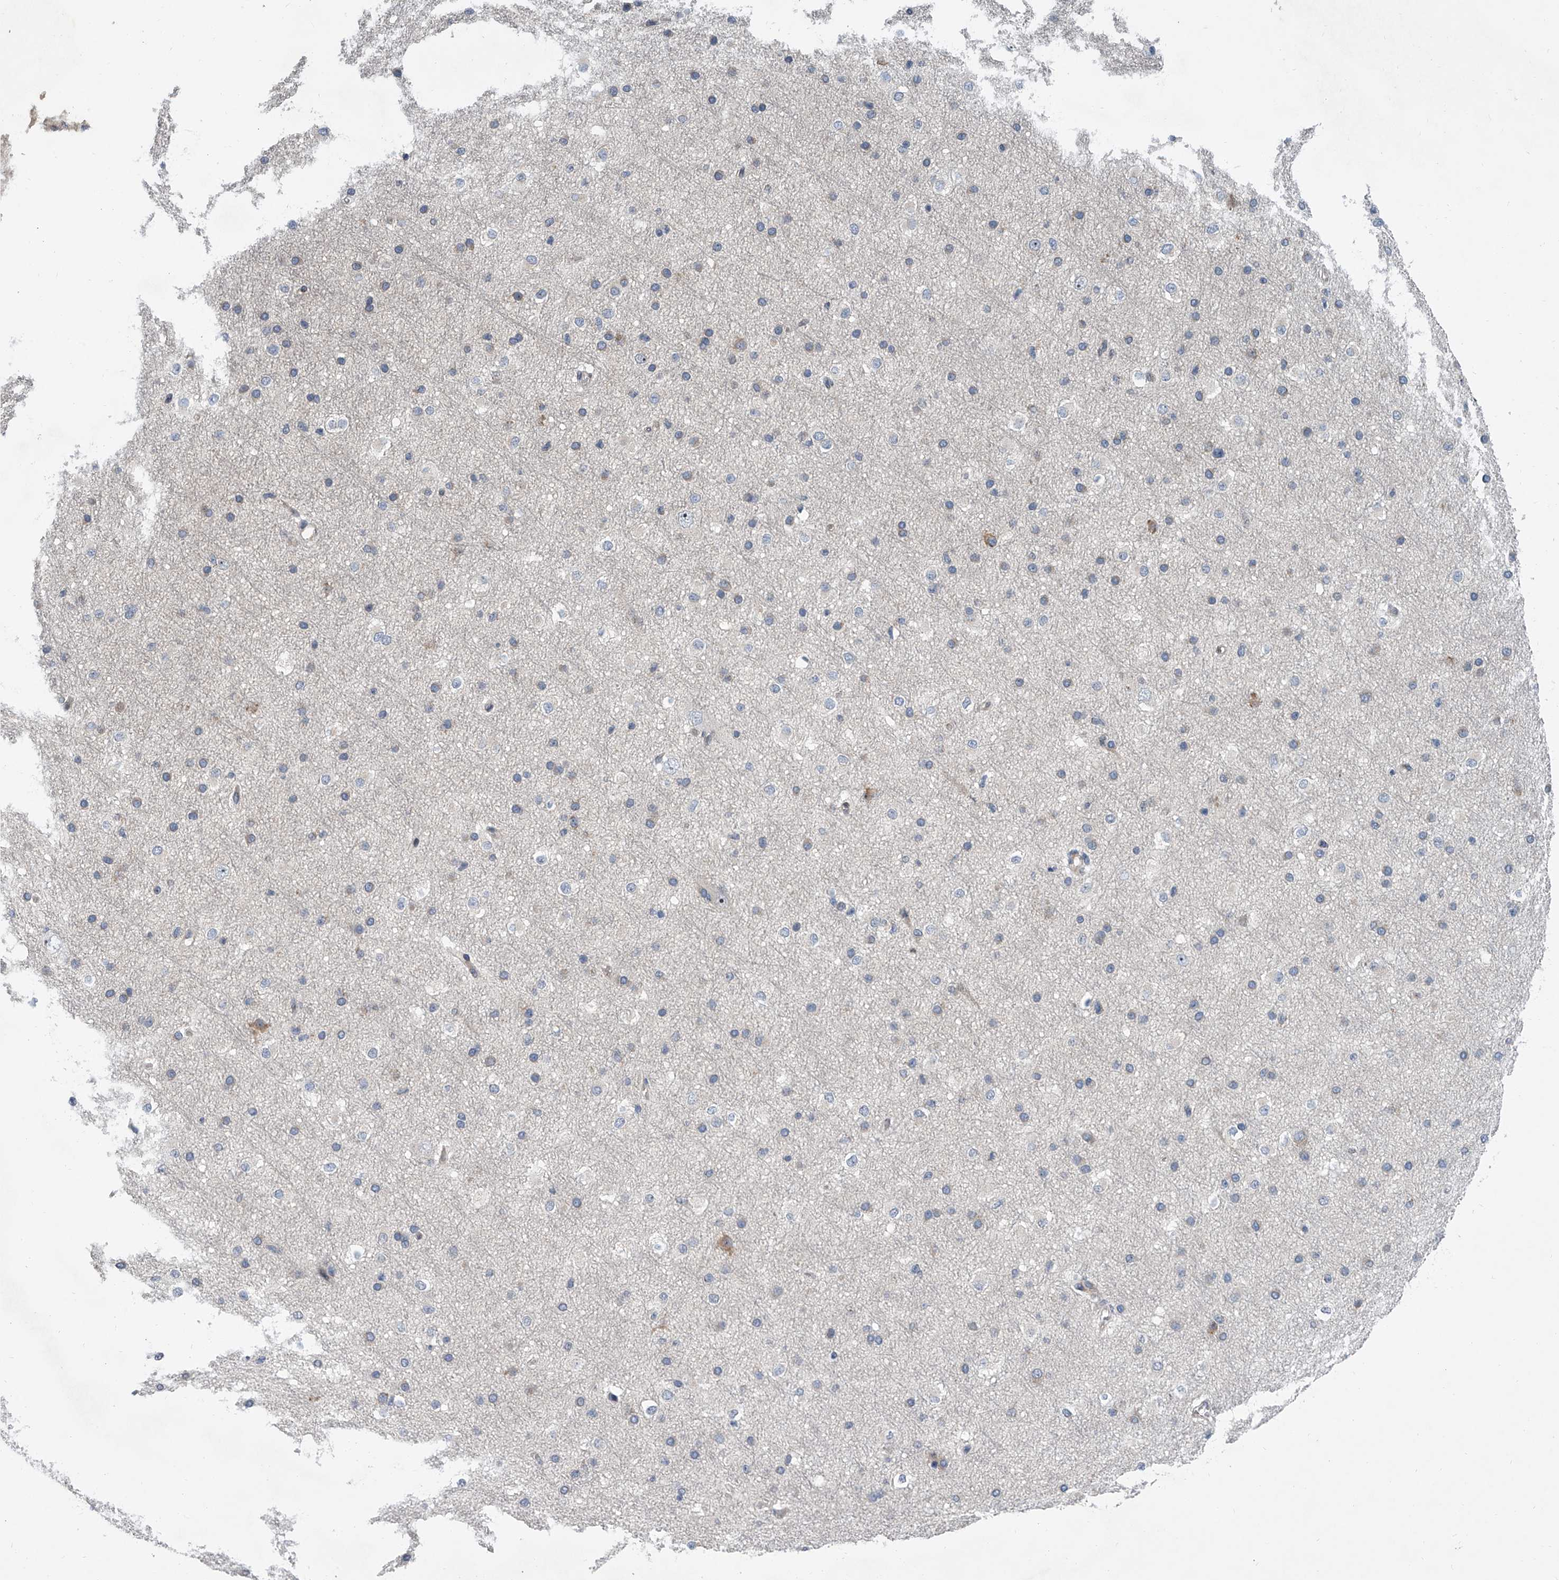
{"staining": {"intensity": "weak", "quantity": "<25%", "location": "cytoplasmic/membranous"}, "tissue": "cerebral cortex", "cell_type": "Endothelial cells", "image_type": "normal", "snomed": [{"axis": "morphology", "description": "Normal tissue, NOS"}, {"axis": "morphology", "description": "Developmental malformation"}, {"axis": "topography", "description": "Cerebral cortex"}], "caption": "This is a image of immunohistochemistry (IHC) staining of benign cerebral cortex, which shows no staining in endothelial cells.", "gene": "DLGAP2", "patient": {"sex": "female", "age": 30}}